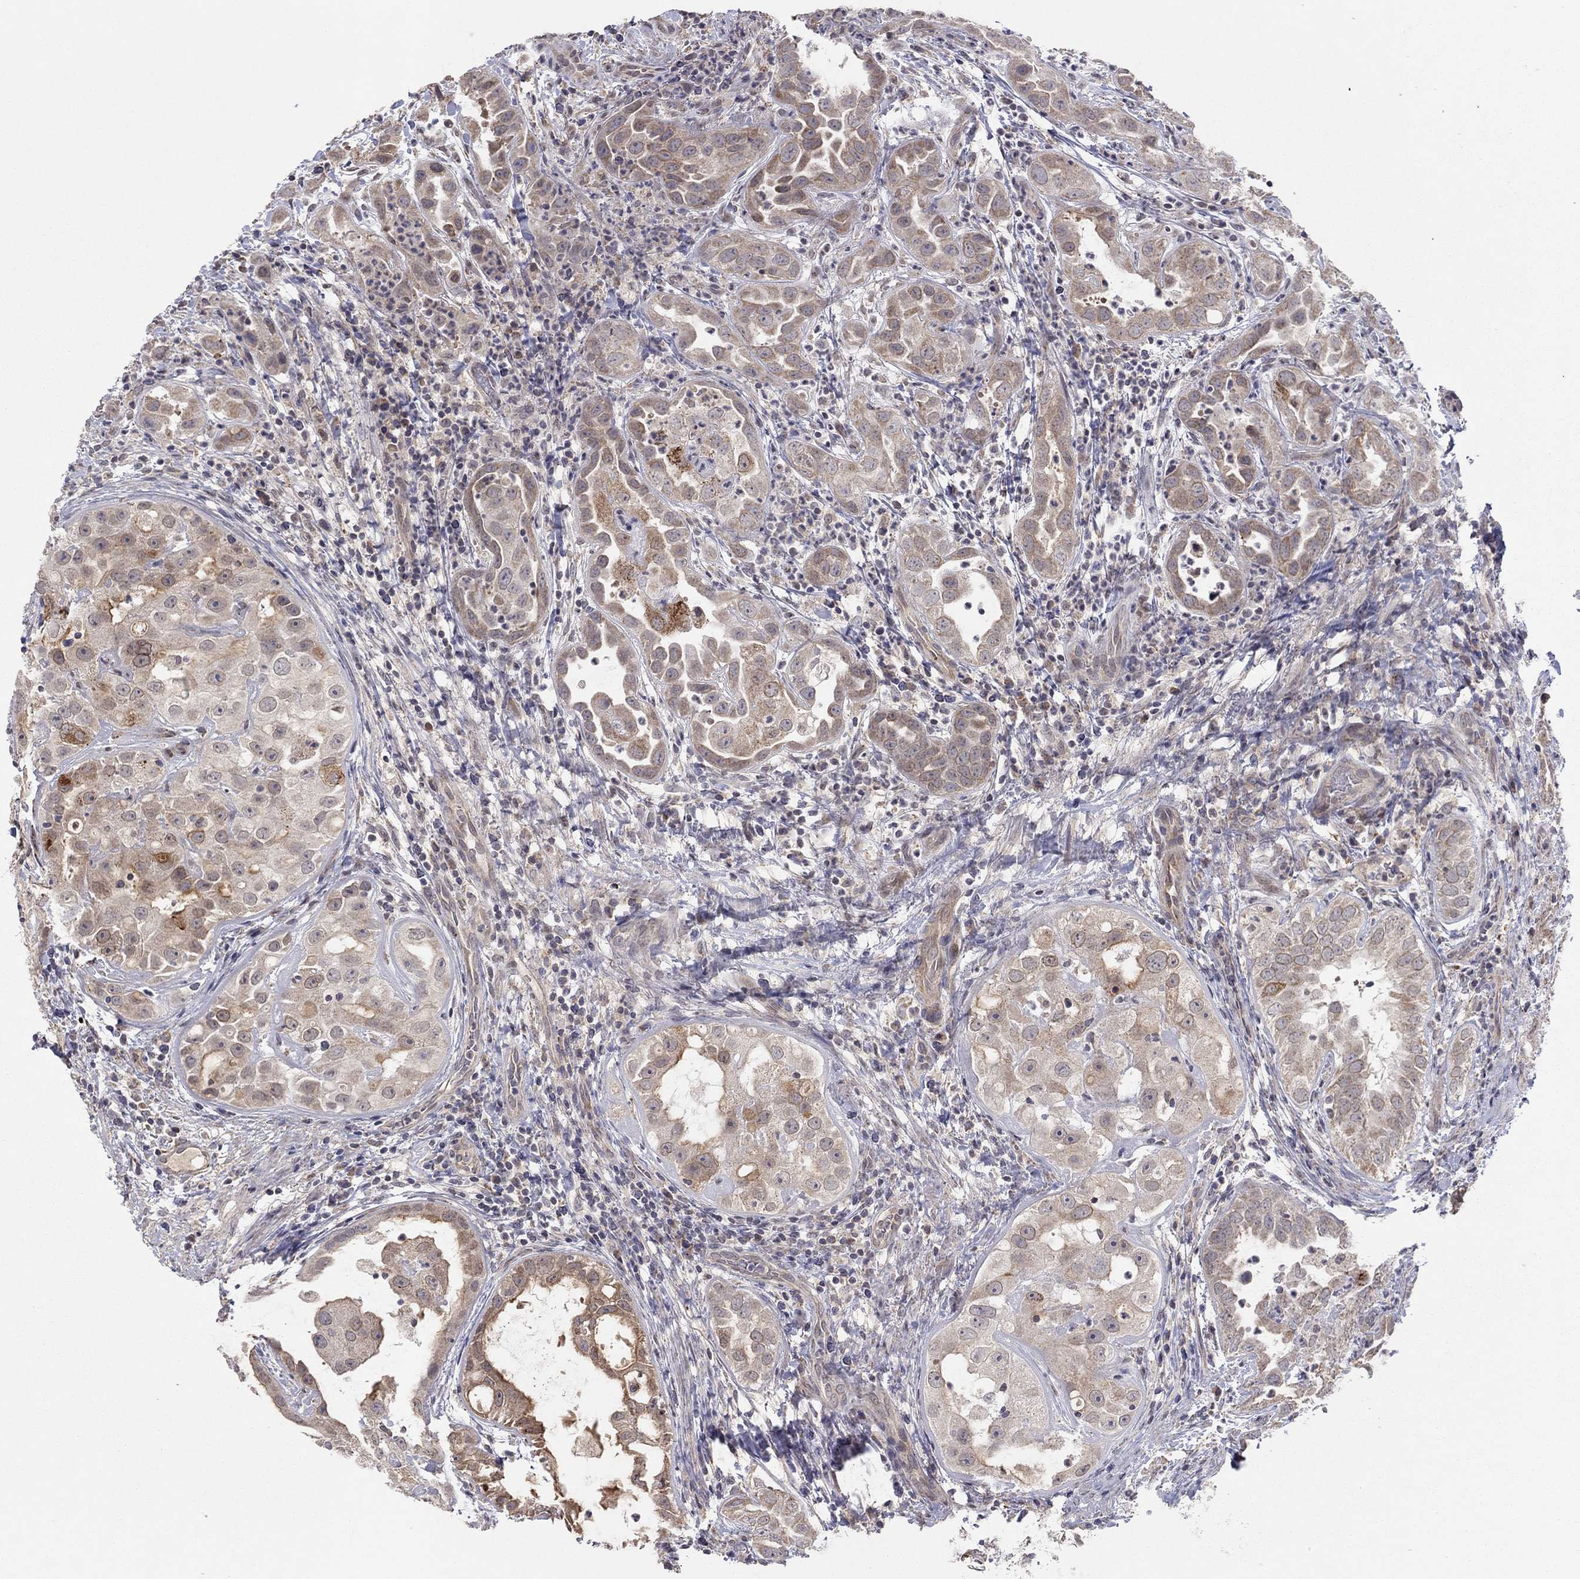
{"staining": {"intensity": "moderate", "quantity": "25%-75%", "location": "cytoplasmic/membranous"}, "tissue": "urothelial cancer", "cell_type": "Tumor cells", "image_type": "cancer", "snomed": [{"axis": "morphology", "description": "Urothelial carcinoma, High grade"}, {"axis": "topography", "description": "Urinary bladder"}], "caption": "The histopathology image demonstrates immunohistochemical staining of high-grade urothelial carcinoma. There is moderate cytoplasmic/membranous staining is seen in approximately 25%-75% of tumor cells.", "gene": "CRACDL", "patient": {"sex": "female", "age": 41}}